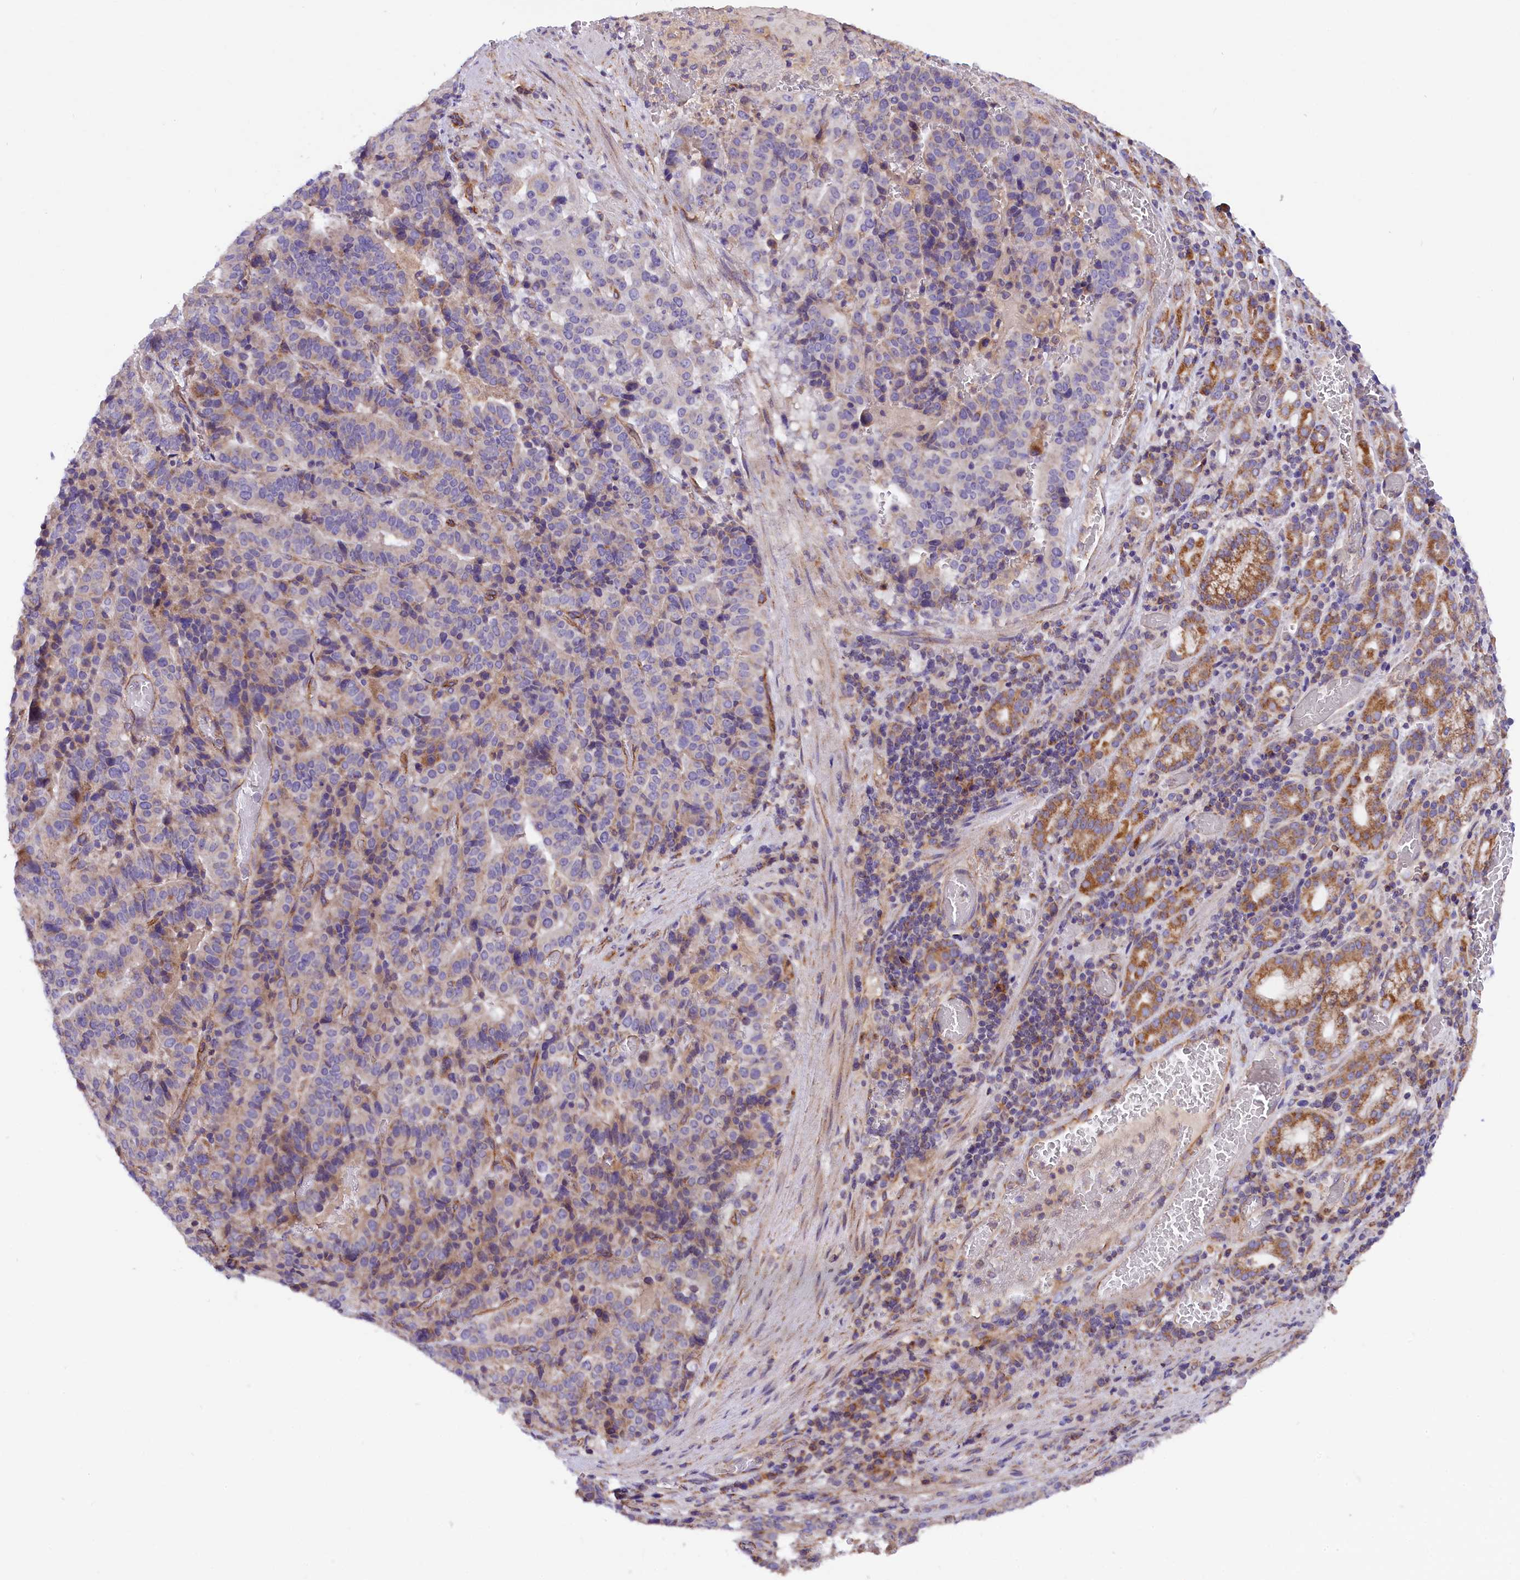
{"staining": {"intensity": "negative", "quantity": "none", "location": "none"}, "tissue": "stomach cancer", "cell_type": "Tumor cells", "image_type": "cancer", "snomed": [{"axis": "morphology", "description": "Adenocarcinoma, NOS"}, {"axis": "topography", "description": "Stomach"}], "caption": "Immunohistochemistry (IHC) histopathology image of human stomach cancer stained for a protein (brown), which reveals no positivity in tumor cells.", "gene": "DNAJB9", "patient": {"sex": "male", "age": 48}}